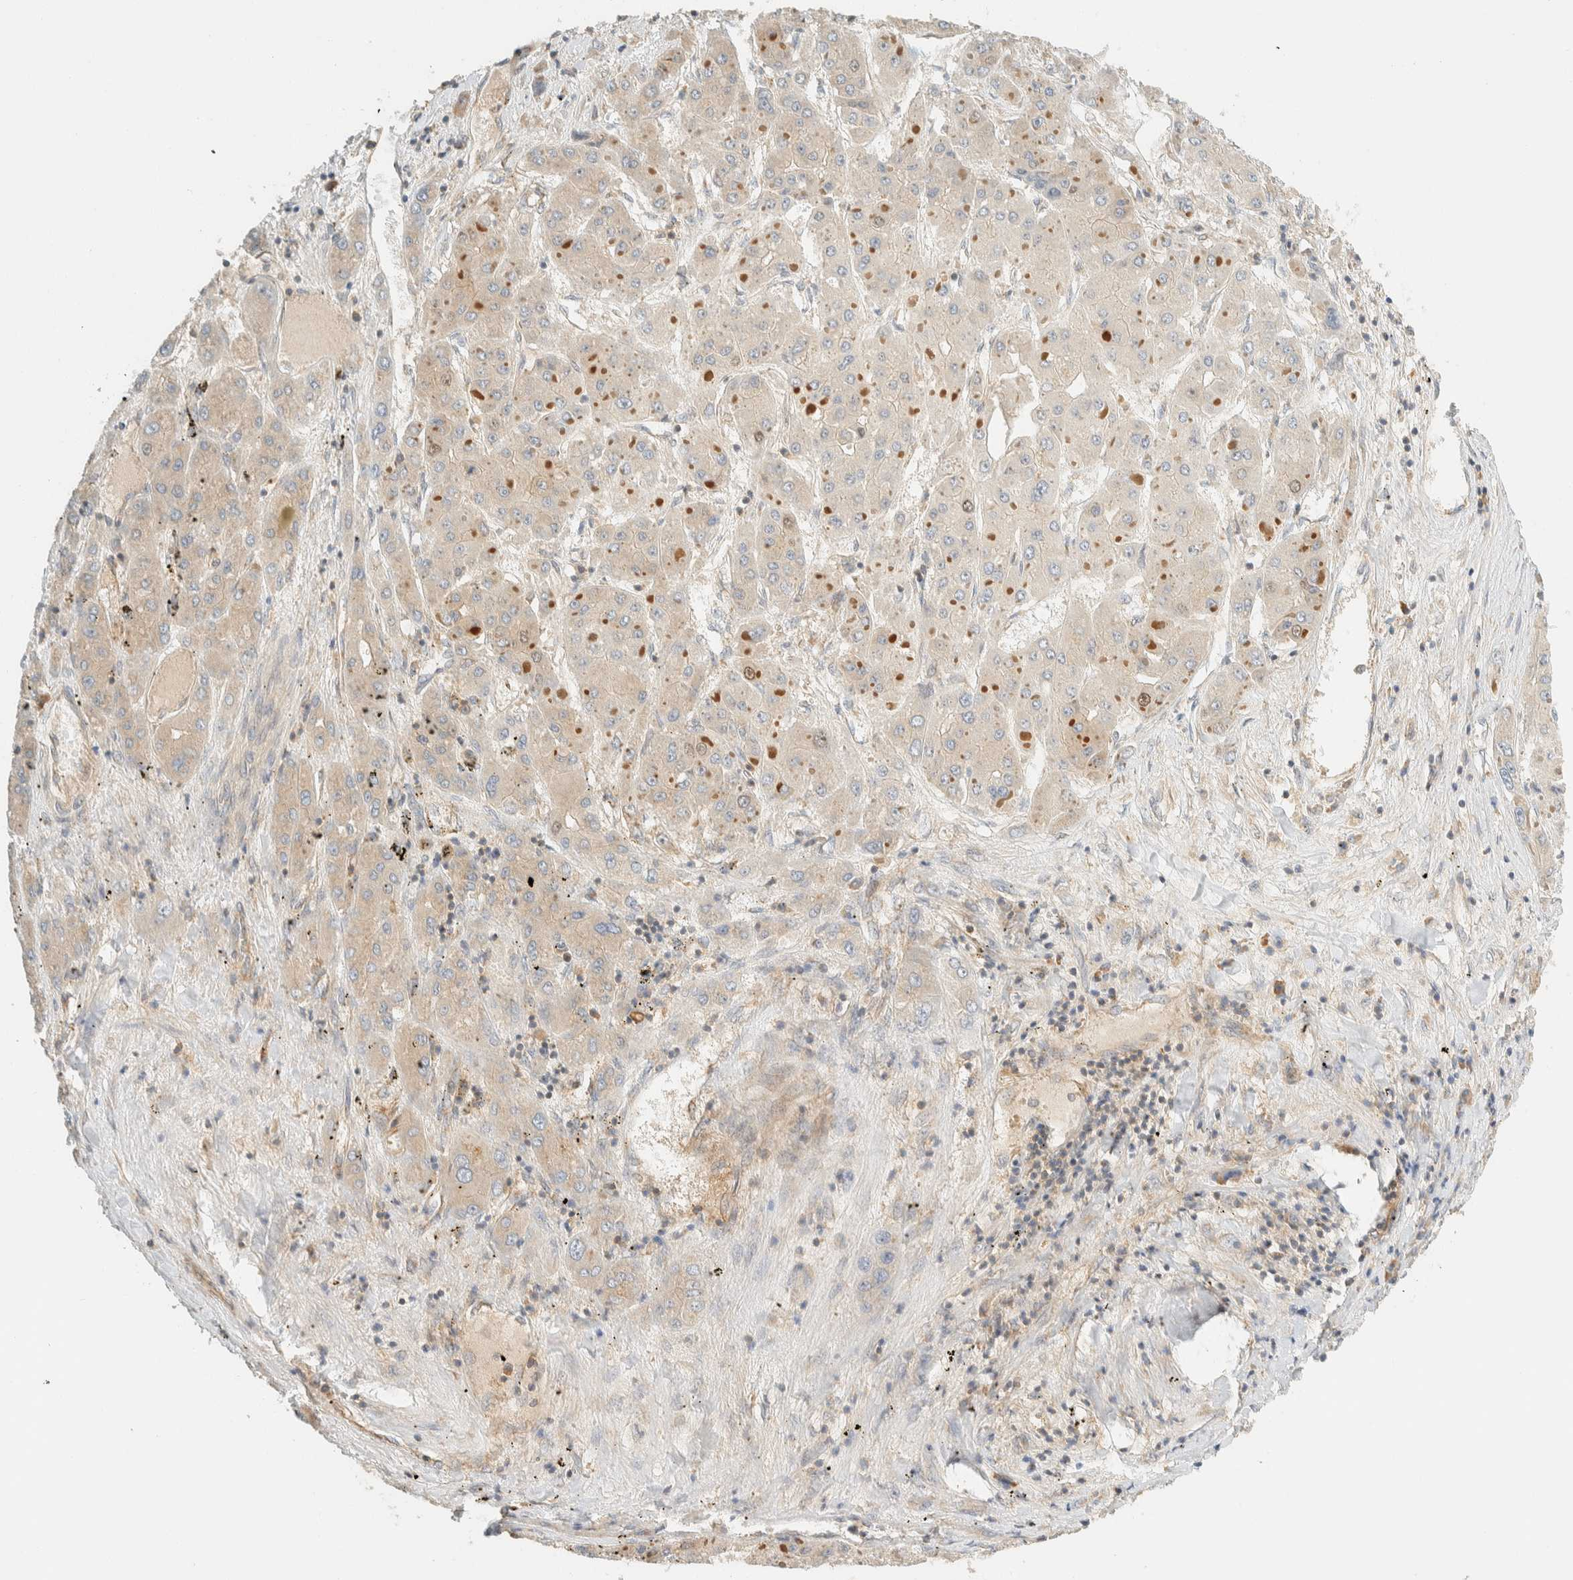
{"staining": {"intensity": "negative", "quantity": "none", "location": "none"}, "tissue": "liver cancer", "cell_type": "Tumor cells", "image_type": "cancer", "snomed": [{"axis": "morphology", "description": "Carcinoma, Hepatocellular, NOS"}, {"axis": "topography", "description": "Liver"}], "caption": "High magnification brightfield microscopy of hepatocellular carcinoma (liver) stained with DAB (brown) and counterstained with hematoxylin (blue): tumor cells show no significant positivity.", "gene": "ARFGEF1", "patient": {"sex": "female", "age": 73}}